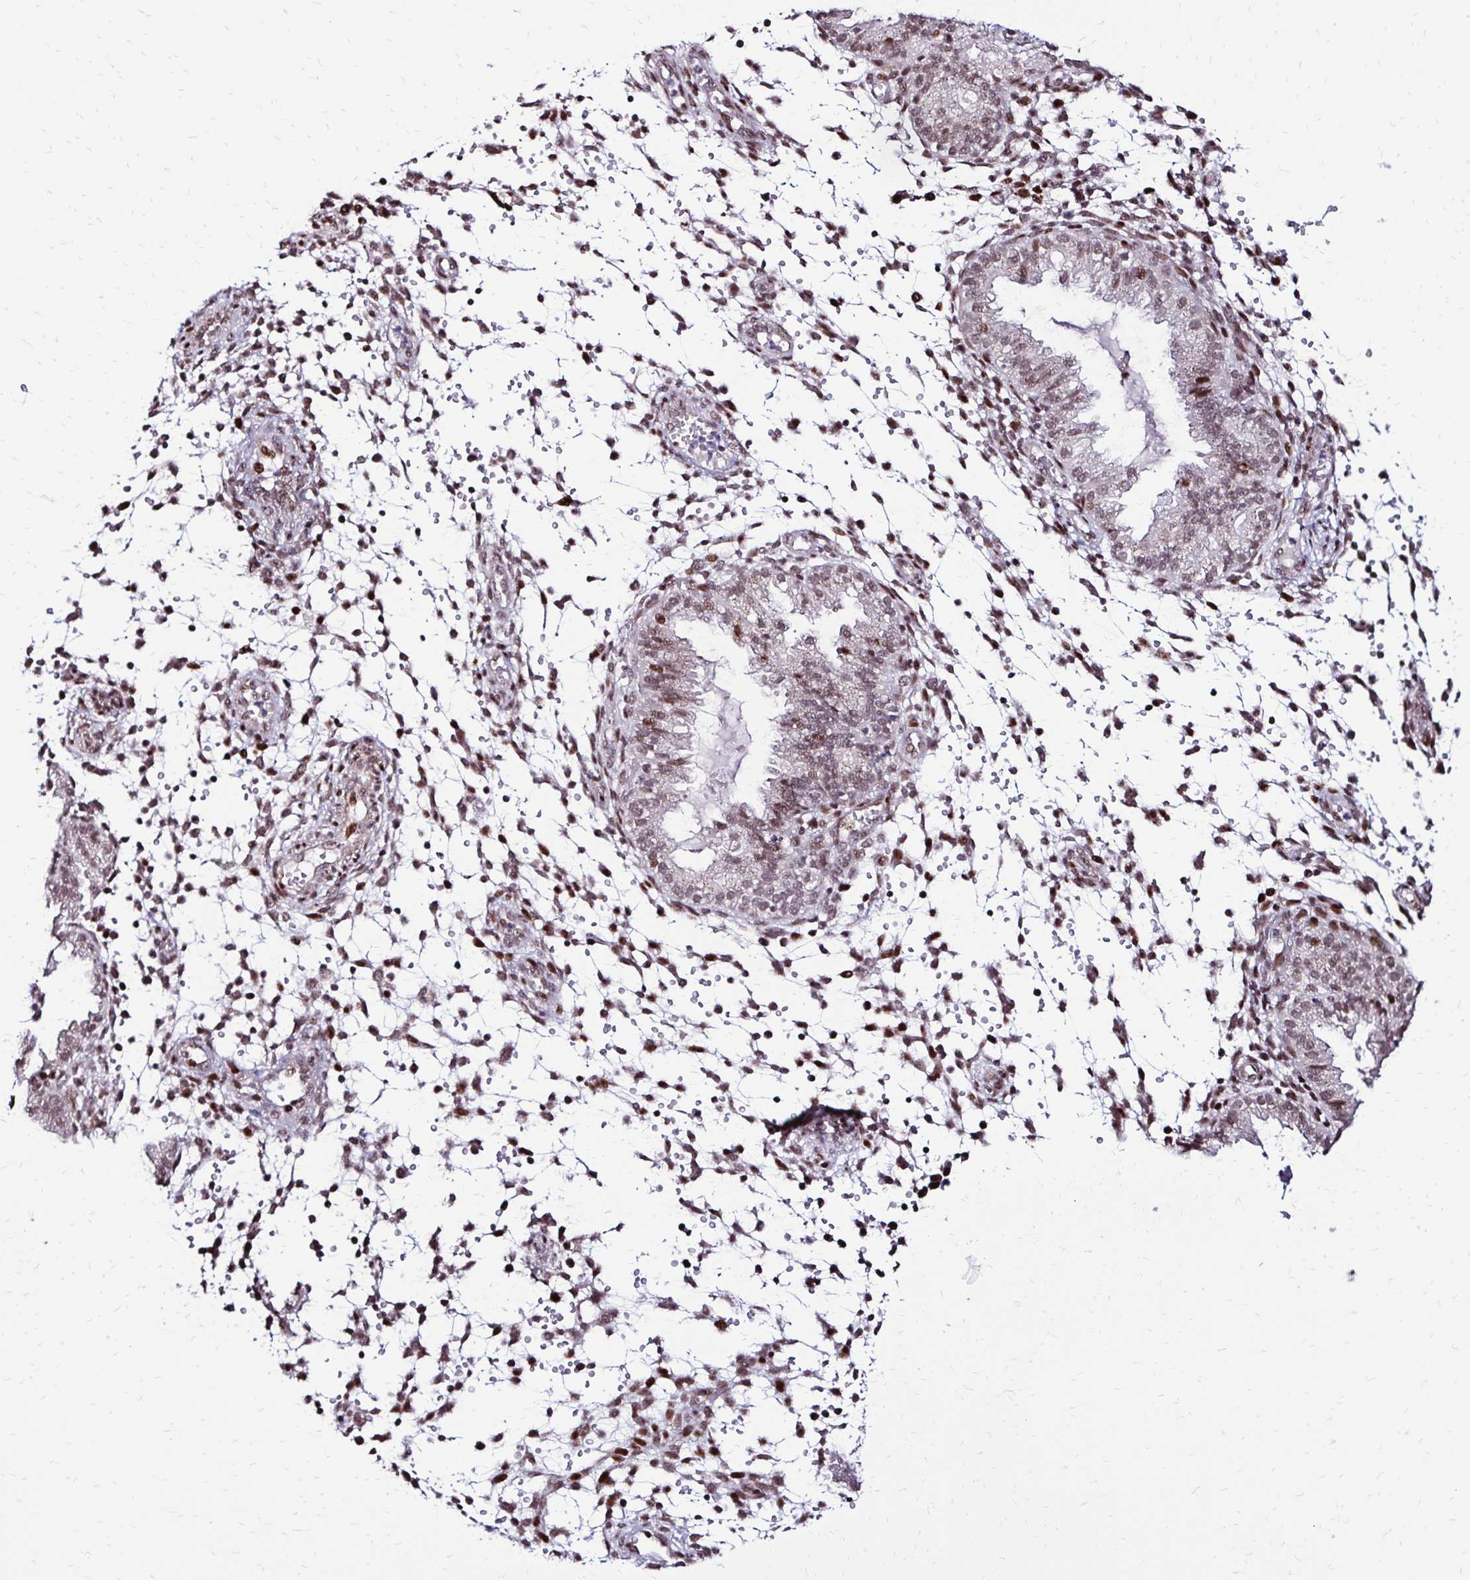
{"staining": {"intensity": "weak", "quantity": "25%-75%", "location": "nuclear"}, "tissue": "endometrium", "cell_type": "Cells in endometrial stroma", "image_type": "normal", "snomed": [{"axis": "morphology", "description": "Normal tissue, NOS"}, {"axis": "topography", "description": "Endometrium"}], "caption": "Cells in endometrial stroma reveal low levels of weak nuclear positivity in approximately 25%-75% of cells in benign endometrium. The protein is stained brown, and the nuclei are stained in blue (DAB IHC with brightfield microscopy, high magnification).", "gene": "TOB1", "patient": {"sex": "female", "age": 33}}